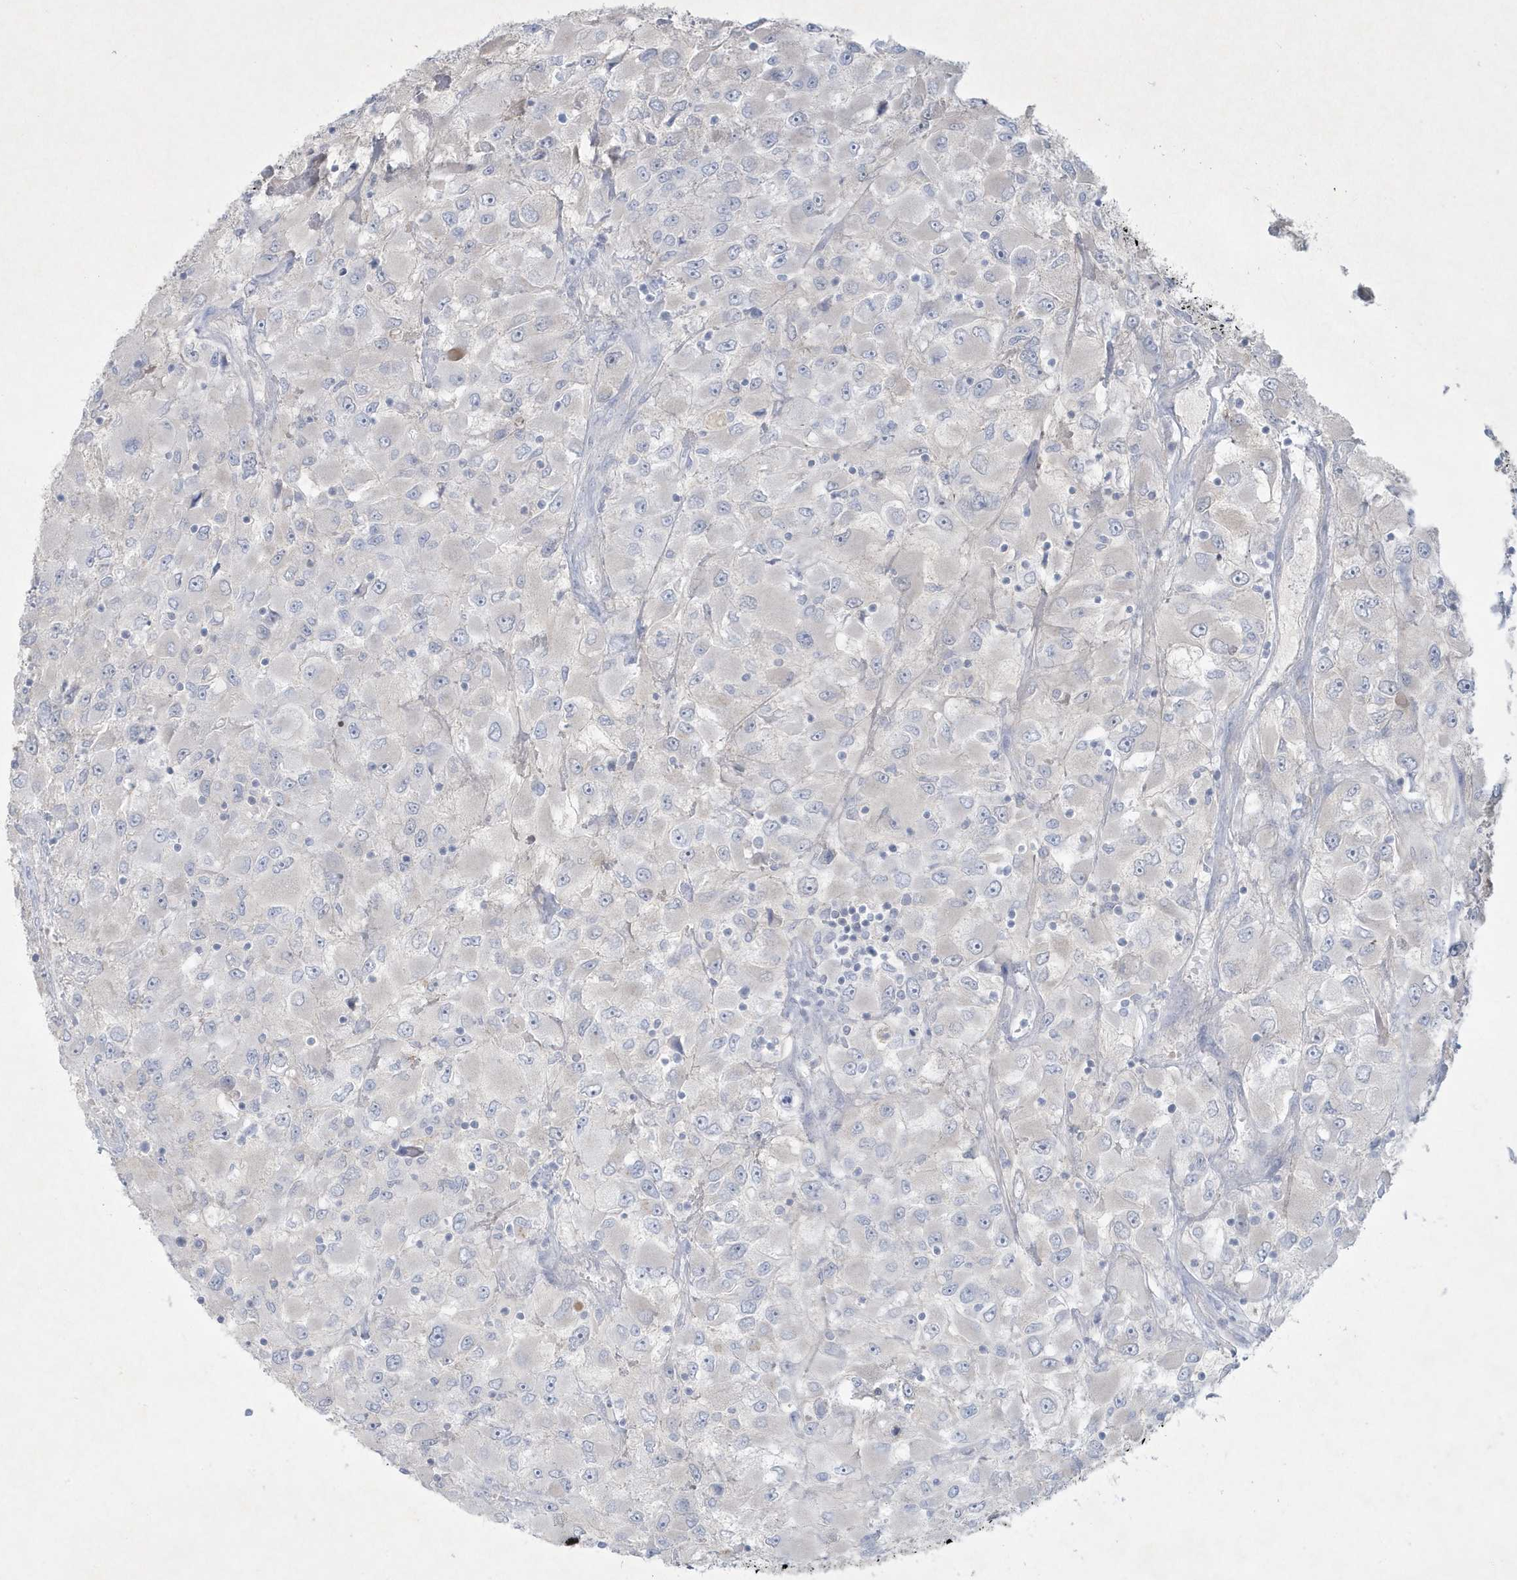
{"staining": {"intensity": "negative", "quantity": "none", "location": "none"}, "tissue": "renal cancer", "cell_type": "Tumor cells", "image_type": "cancer", "snomed": [{"axis": "morphology", "description": "Adenocarcinoma, NOS"}, {"axis": "topography", "description": "Kidney"}], "caption": "Micrograph shows no protein positivity in tumor cells of renal cancer tissue.", "gene": "CCDC24", "patient": {"sex": "female", "age": 52}}